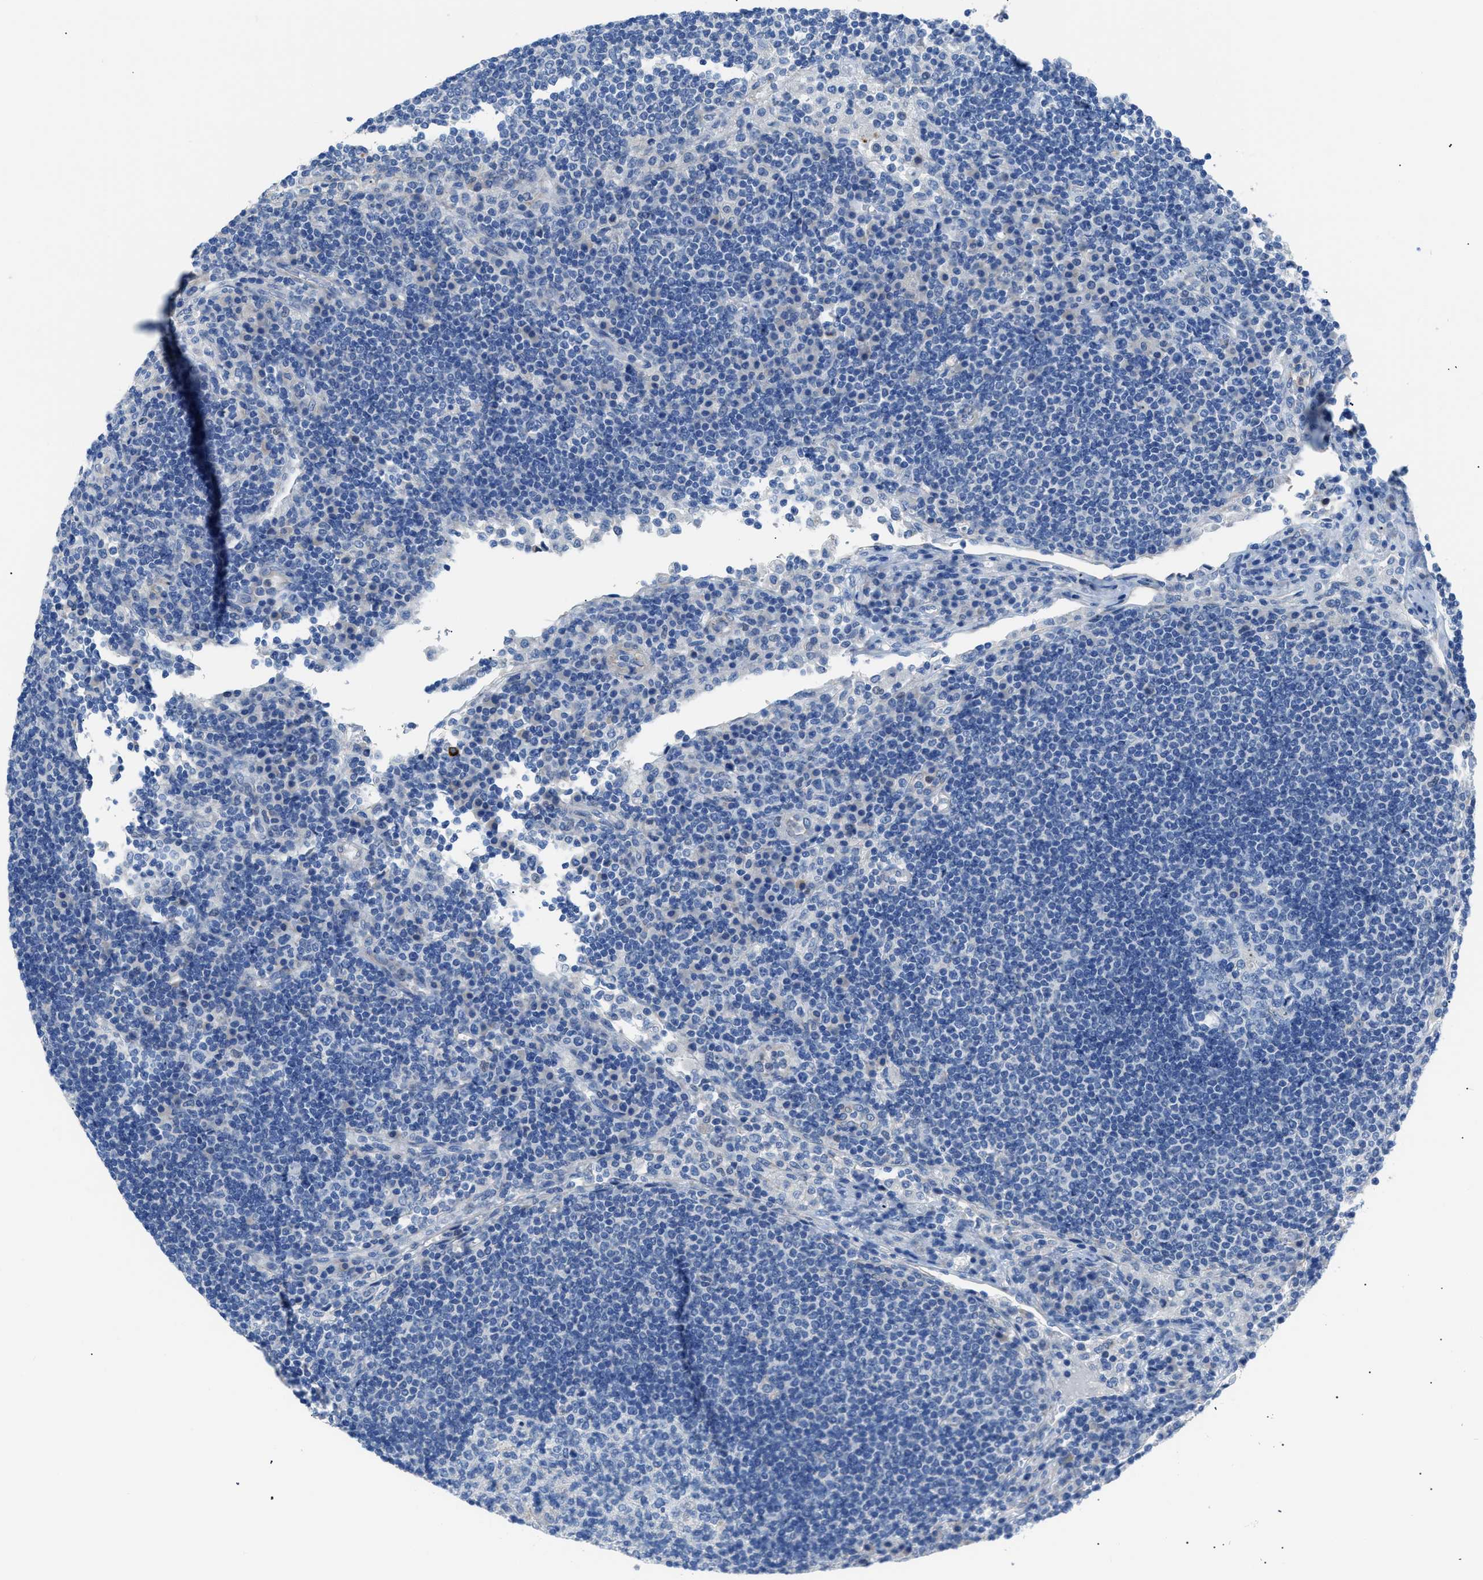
{"staining": {"intensity": "negative", "quantity": "none", "location": "none"}, "tissue": "lymph node", "cell_type": "Germinal center cells", "image_type": "normal", "snomed": [{"axis": "morphology", "description": "Normal tissue, NOS"}, {"axis": "topography", "description": "Lymph node"}], "caption": "DAB immunohistochemical staining of normal human lymph node demonstrates no significant positivity in germinal center cells. (Stains: DAB (3,3'-diaminobenzidine) immunohistochemistry (IHC) with hematoxylin counter stain, Microscopy: brightfield microscopy at high magnification).", "gene": "ITPR1", "patient": {"sex": "female", "age": 53}}